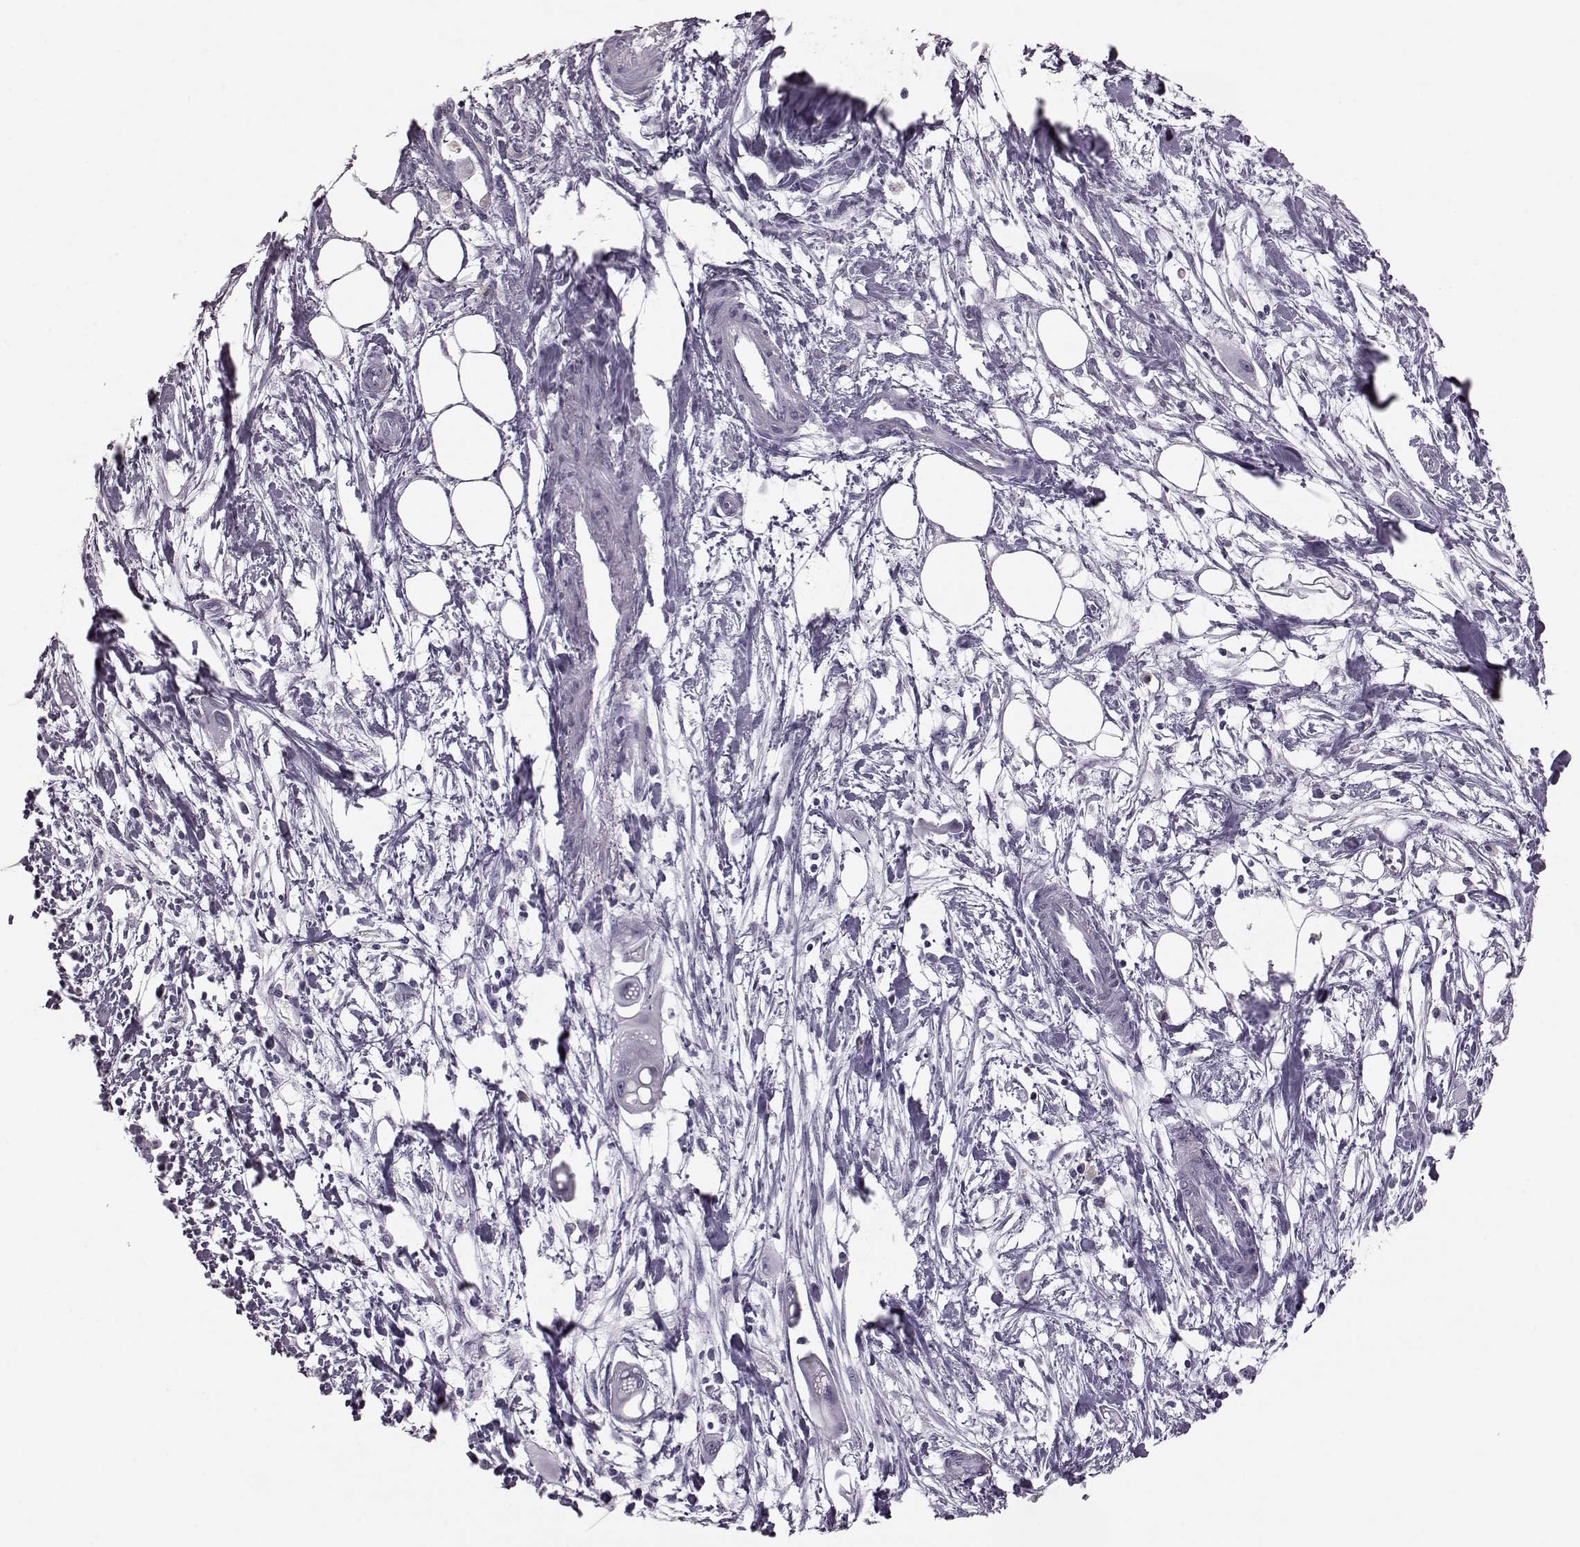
{"staining": {"intensity": "negative", "quantity": "none", "location": "none"}, "tissue": "pancreatic cancer", "cell_type": "Tumor cells", "image_type": "cancer", "snomed": [{"axis": "morphology", "description": "Adenocarcinoma, NOS"}, {"axis": "topography", "description": "Pancreas"}], "caption": "Tumor cells show no significant protein expression in pancreatic cancer (adenocarcinoma). The staining was performed using DAB to visualize the protein expression in brown, while the nuclei were stained in blue with hematoxylin (Magnification: 20x).", "gene": "JSRP1", "patient": {"sex": "male", "age": 50}}